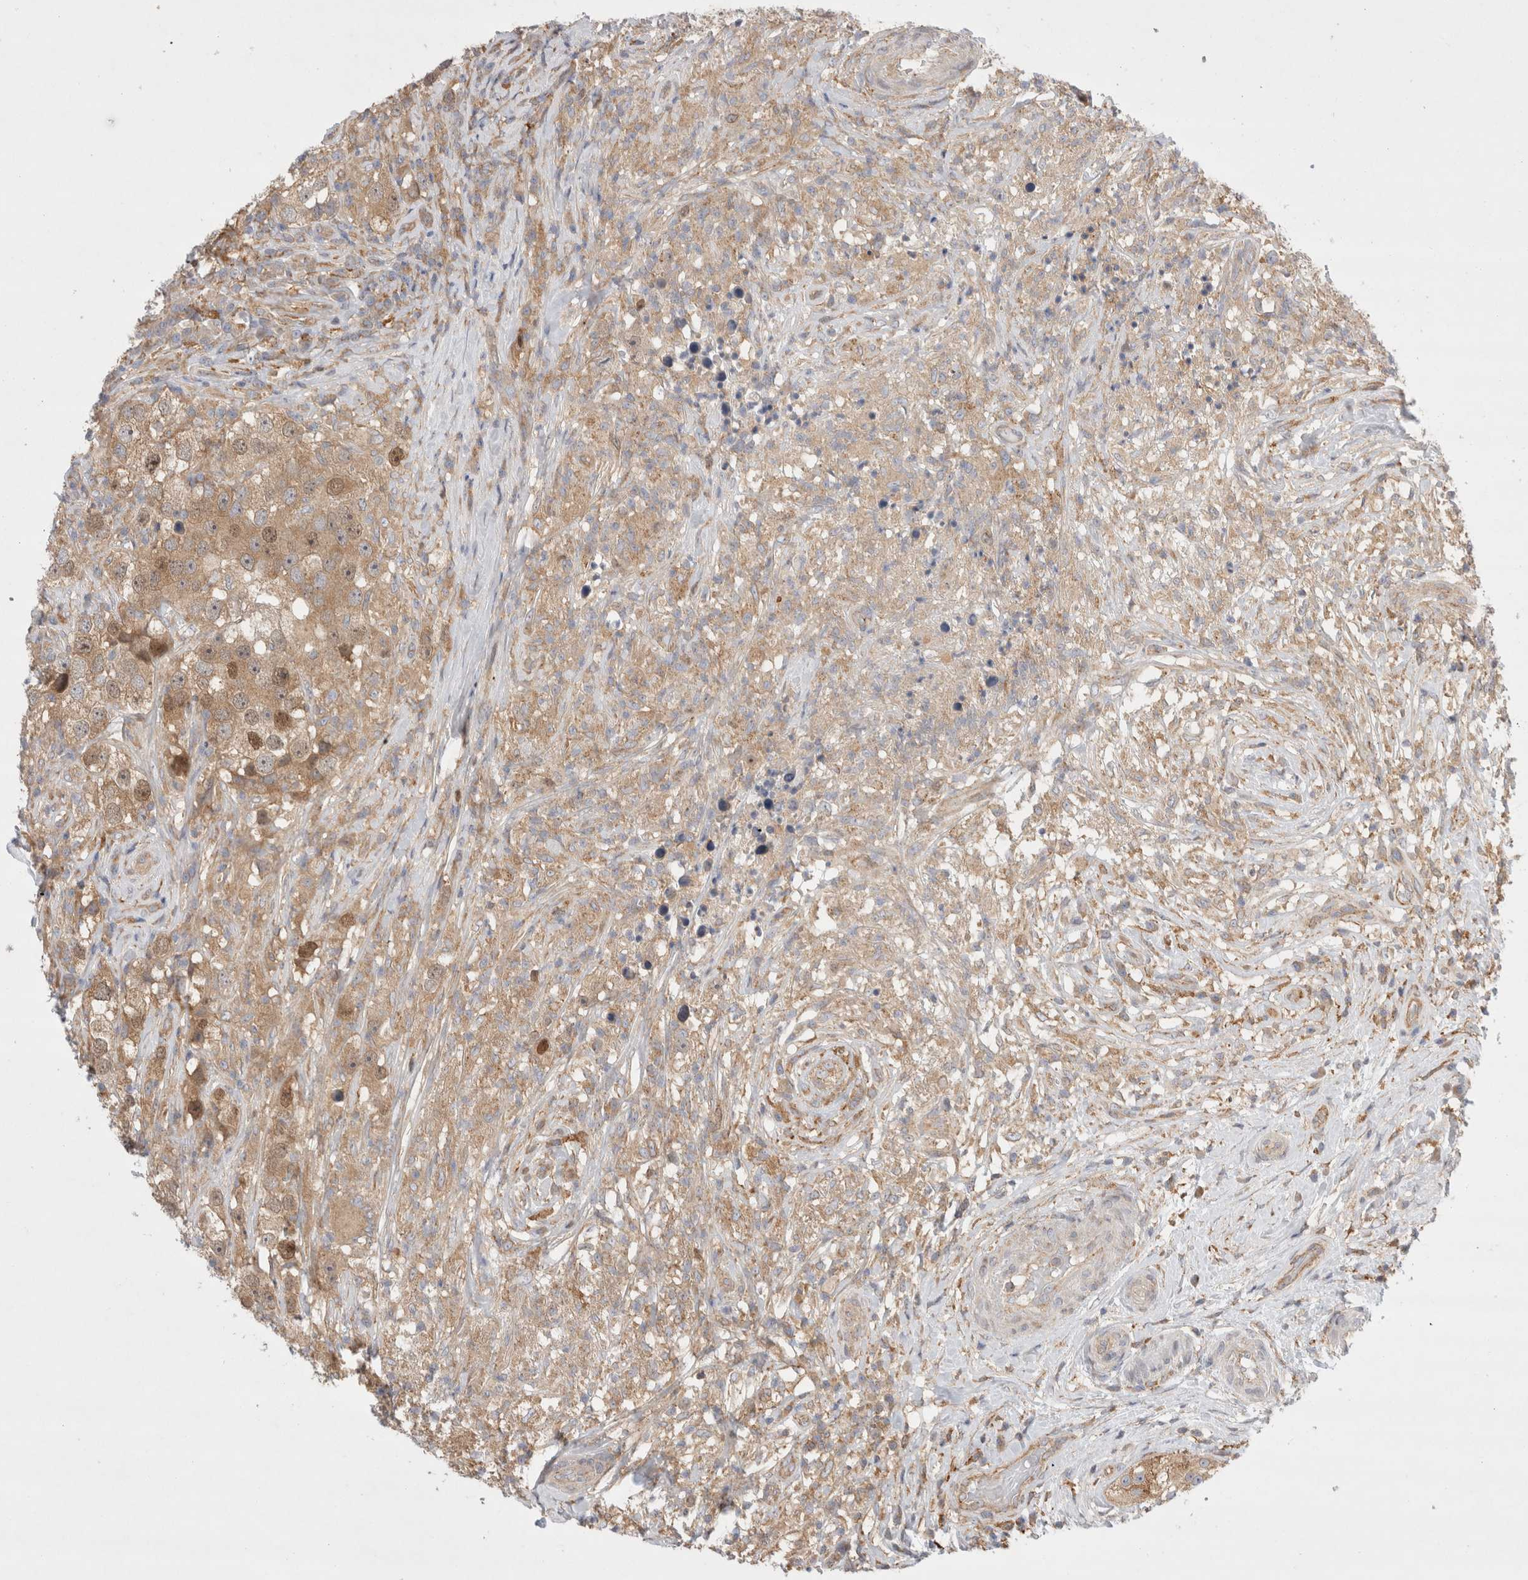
{"staining": {"intensity": "moderate", "quantity": ">75%", "location": "cytoplasmic/membranous,nuclear"}, "tissue": "testis cancer", "cell_type": "Tumor cells", "image_type": "cancer", "snomed": [{"axis": "morphology", "description": "Seminoma, NOS"}, {"axis": "topography", "description": "Testis"}], "caption": "Testis cancer (seminoma) stained for a protein (brown) displays moderate cytoplasmic/membranous and nuclear positive staining in approximately >75% of tumor cells.", "gene": "CDCA7L", "patient": {"sex": "male", "age": 49}}